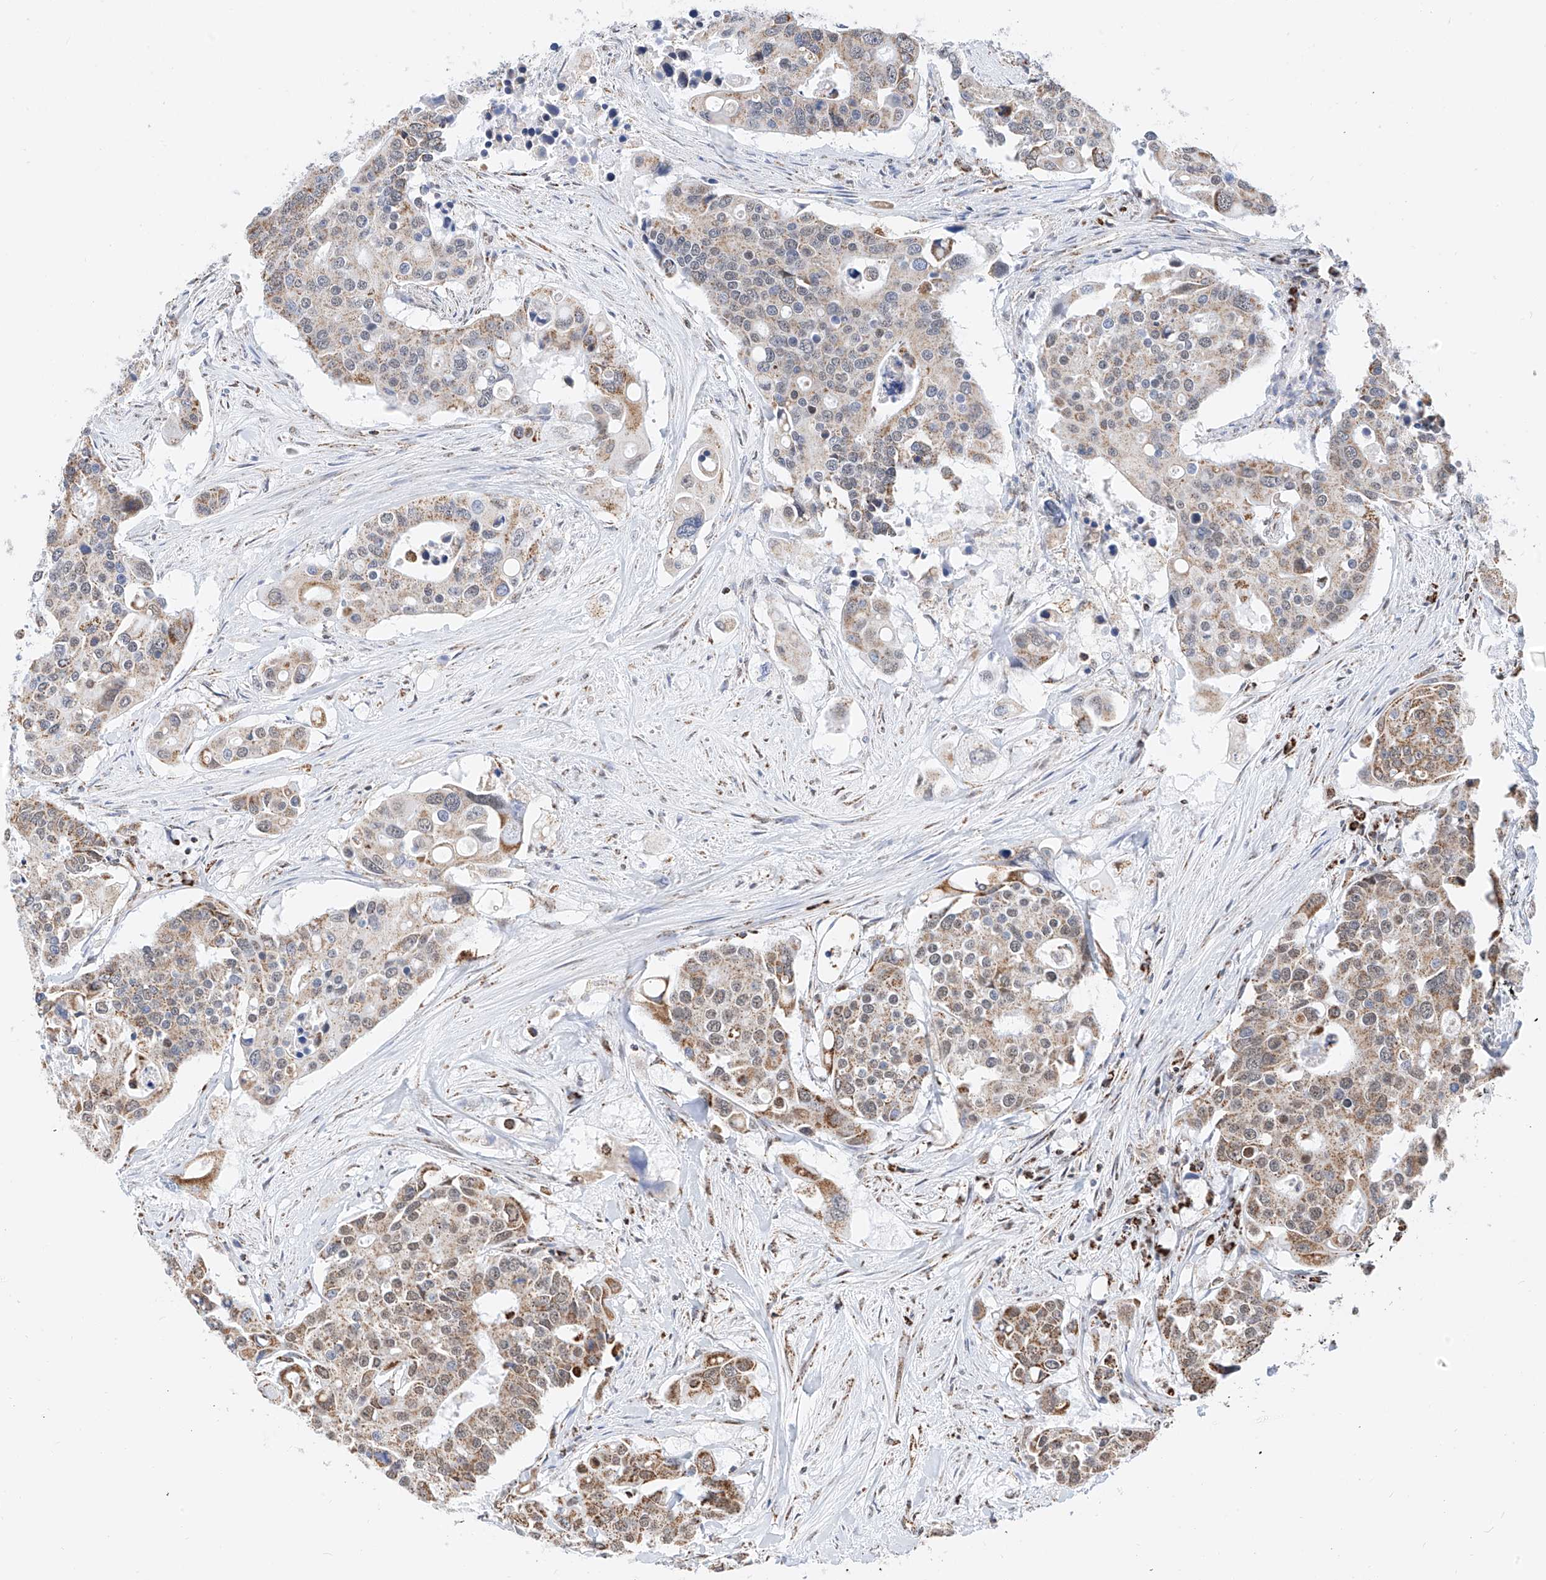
{"staining": {"intensity": "moderate", "quantity": ">75%", "location": "cytoplasmic/membranous"}, "tissue": "colorectal cancer", "cell_type": "Tumor cells", "image_type": "cancer", "snomed": [{"axis": "morphology", "description": "Adenocarcinoma, NOS"}, {"axis": "topography", "description": "Colon"}], "caption": "IHC (DAB (3,3'-diaminobenzidine)) staining of human adenocarcinoma (colorectal) demonstrates moderate cytoplasmic/membranous protein expression in about >75% of tumor cells. Nuclei are stained in blue.", "gene": "NALCN", "patient": {"sex": "male", "age": 77}}